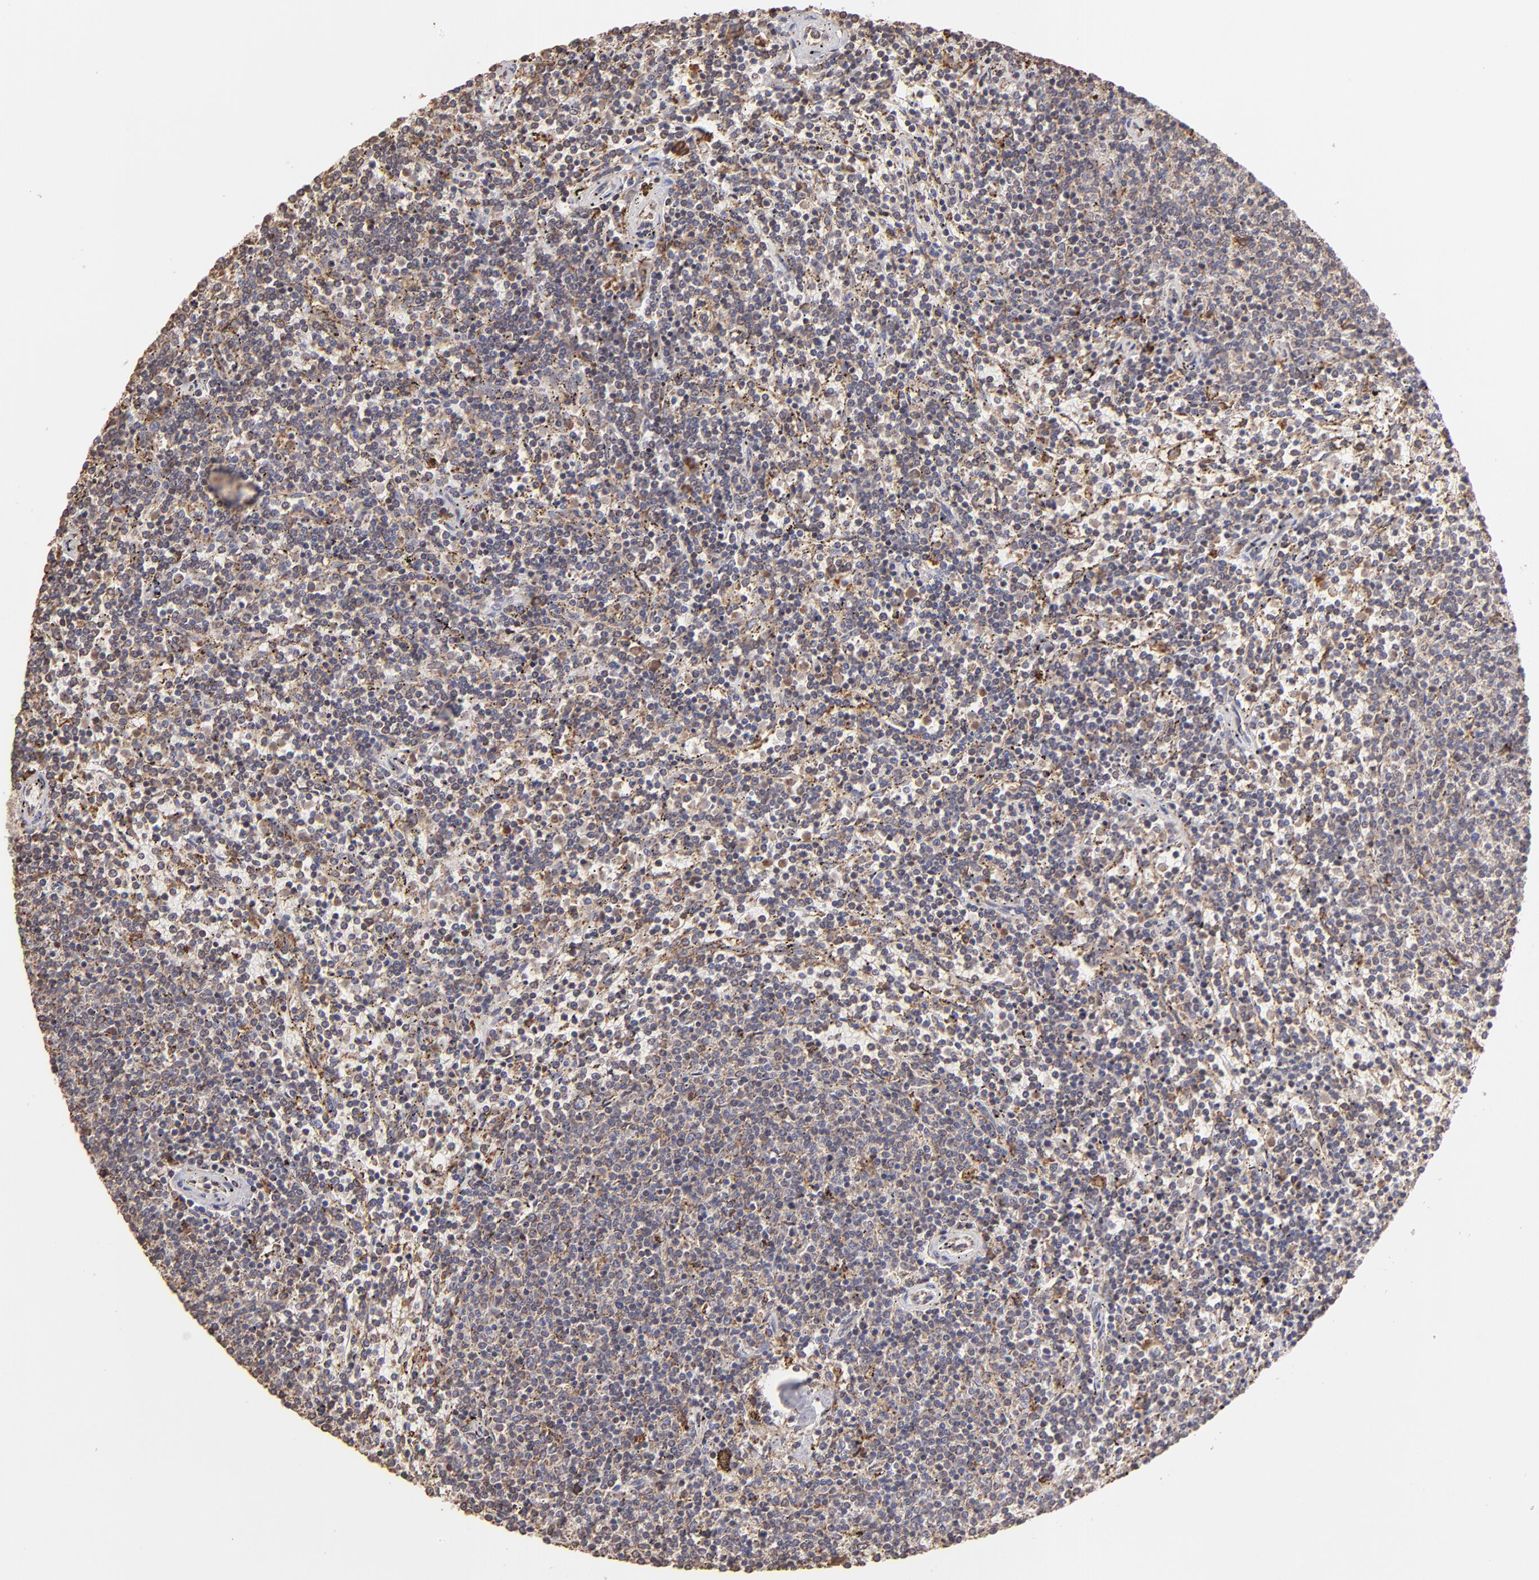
{"staining": {"intensity": "weak", "quantity": ">75%", "location": "cytoplasmic/membranous"}, "tissue": "lymphoma", "cell_type": "Tumor cells", "image_type": "cancer", "snomed": [{"axis": "morphology", "description": "Malignant lymphoma, non-Hodgkin's type, Low grade"}, {"axis": "topography", "description": "Spleen"}], "caption": "IHC histopathology image of low-grade malignant lymphoma, non-Hodgkin's type stained for a protein (brown), which exhibits low levels of weak cytoplasmic/membranous positivity in approximately >75% of tumor cells.", "gene": "CALR", "patient": {"sex": "female", "age": 50}}